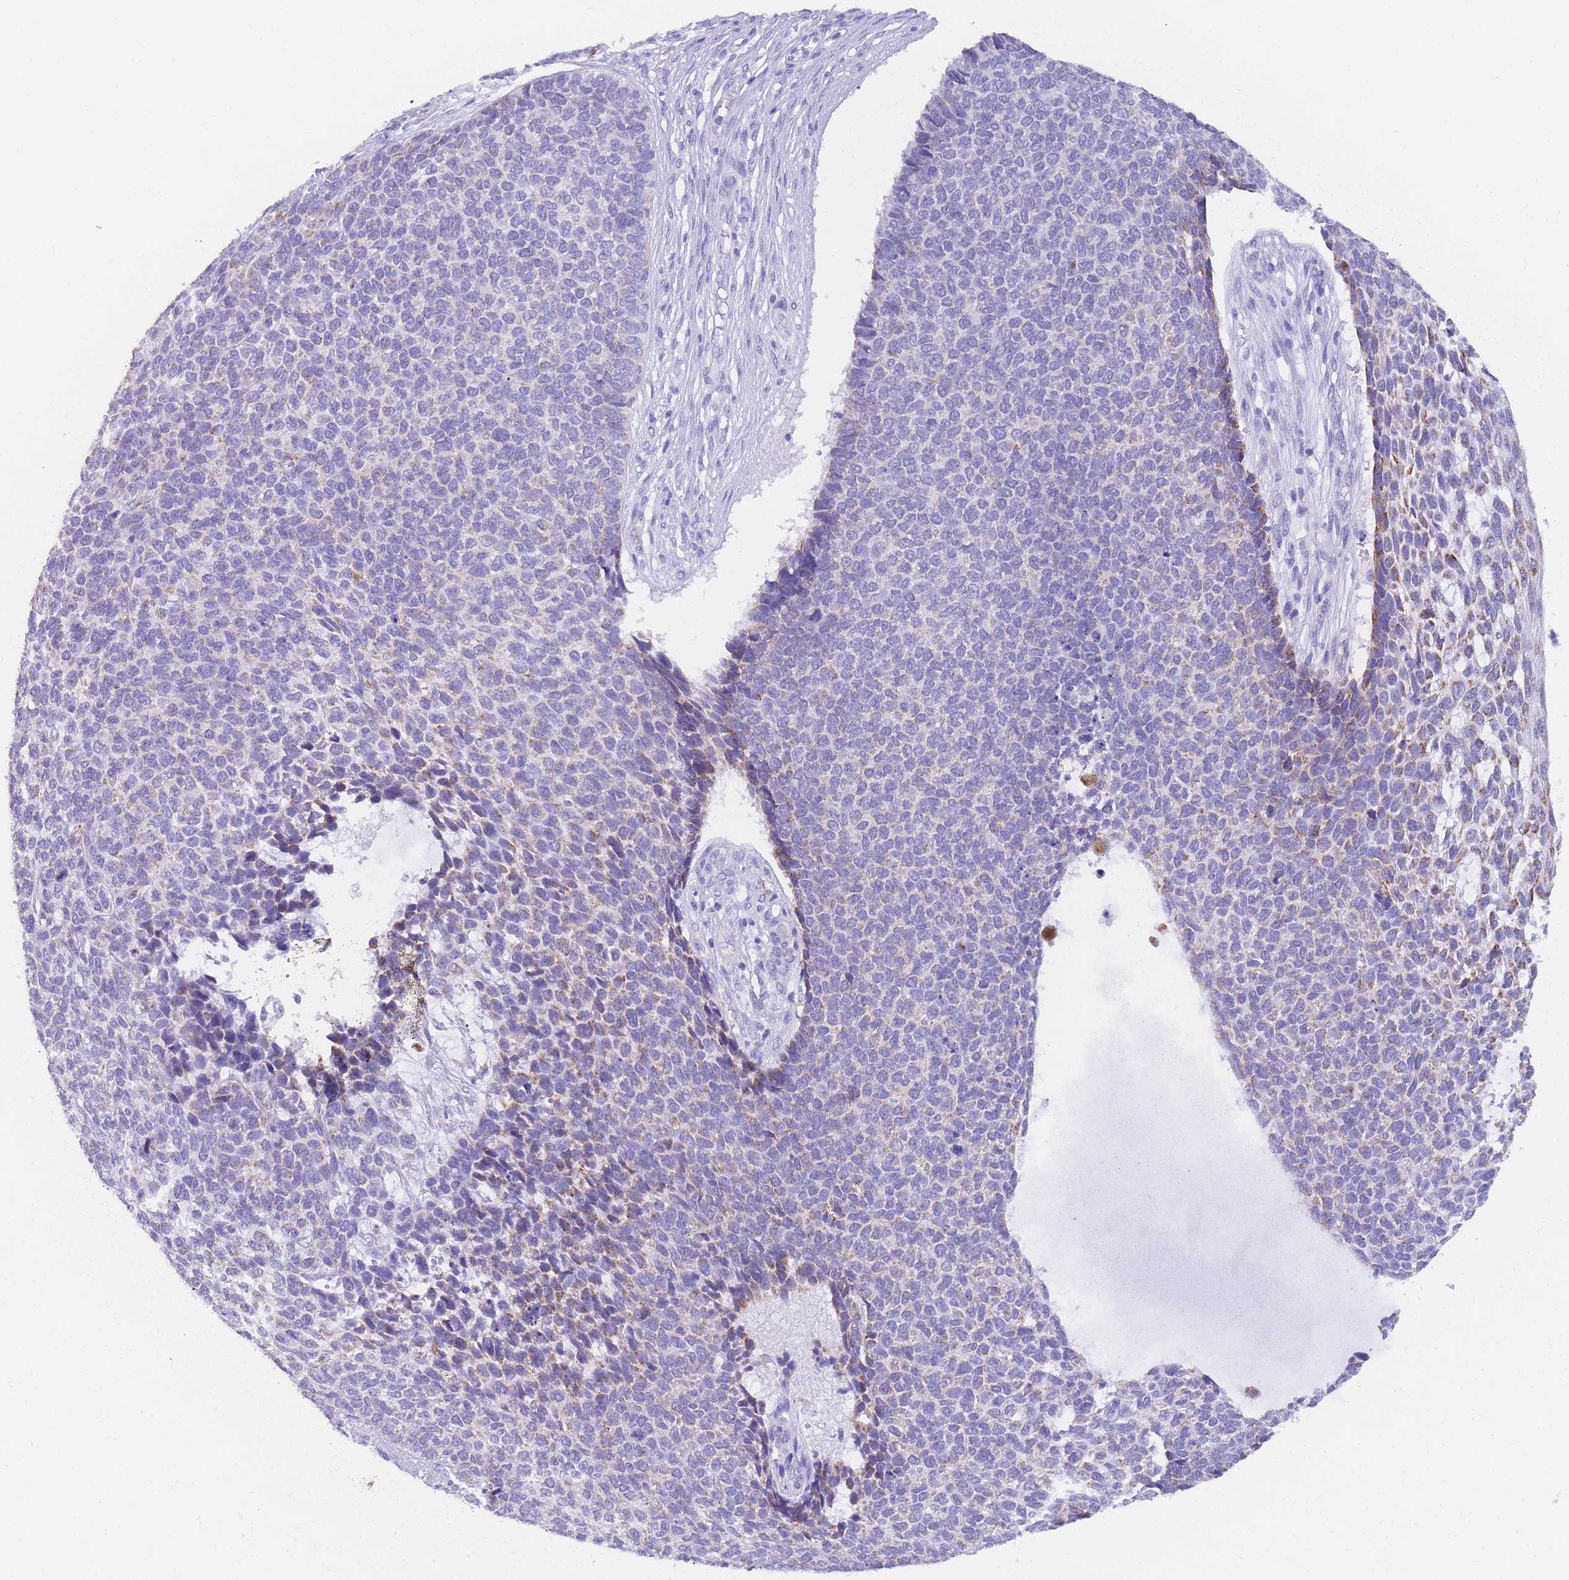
{"staining": {"intensity": "weak", "quantity": "25%-75%", "location": "cytoplasmic/membranous"}, "tissue": "skin cancer", "cell_type": "Tumor cells", "image_type": "cancer", "snomed": [{"axis": "morphology", "description": "Basal cell carcinoma"}, {"axis": "topography", "description": "Skin"}], "caption": "Protein analysis of skin cancer (basal cell carcinoma) tissue exhibits weak cytoplasmic/membranous staining in approximately 25%-75% of tumor cells. (DAB (3,3'-diaminobenzidine) IHC with brightfield microscopy, high magnification).", "gene": "NKD2", "patient": {"sex": "female", "age": 84}}